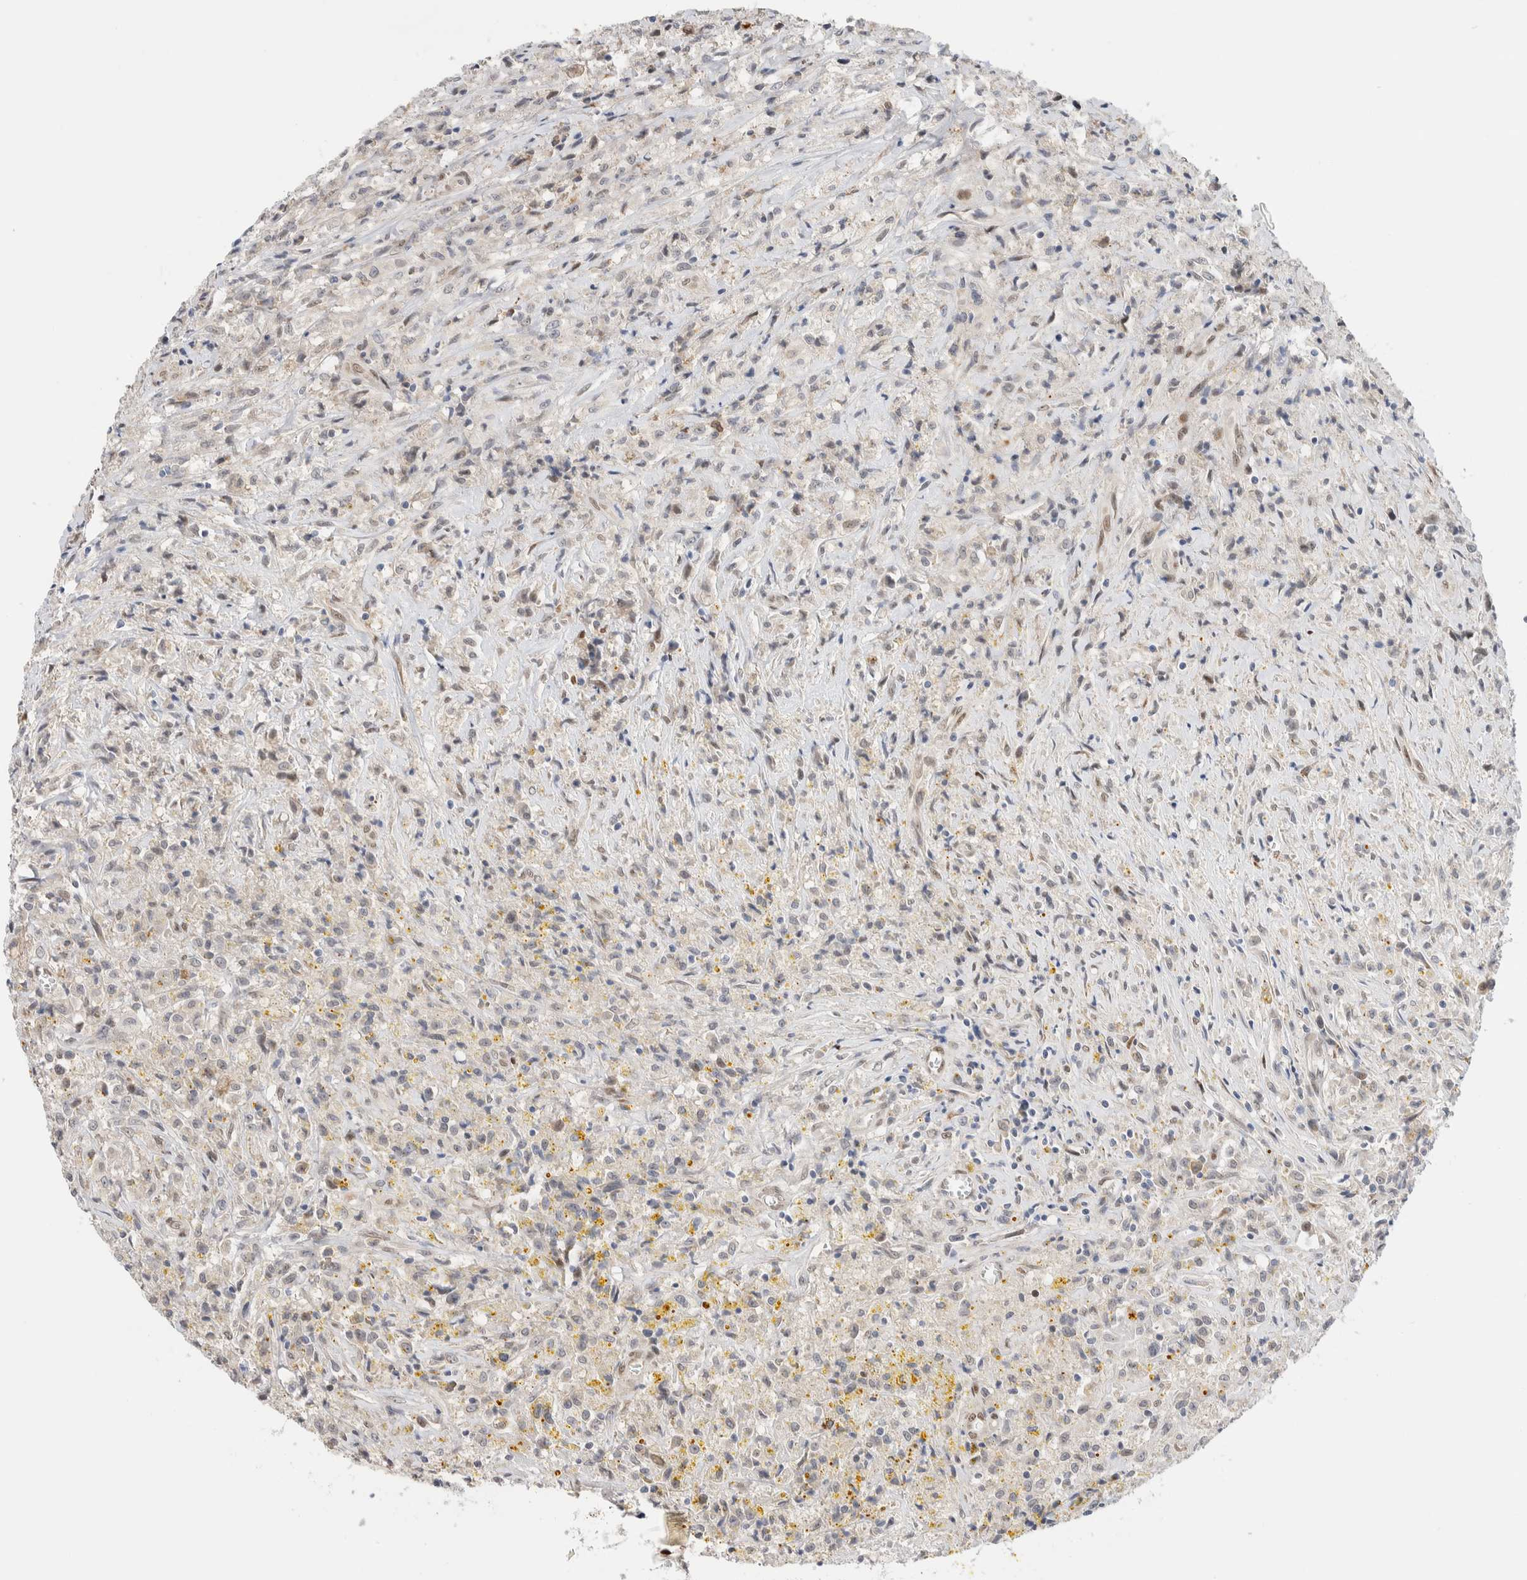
{"staining": {"intensity": "negative", "quantity": "none", "location": "none"}, "tissue": "testis cancer", "cell_type": "Tumor cells", "image_type": "cancer", "snomed": [{"axis": "morphology", "description": "Carcinoma, Embryonal, NOS"}, {"axis": "topography", "description": "Testis"}], "caption": "The immunohistochemistry (IHC) histopathology image has no significant positivity in tumor cells of testis embryonal carcinoma tissue.", "gene": "NSMAF", "patient": {"sex": "male", "age": 2}}